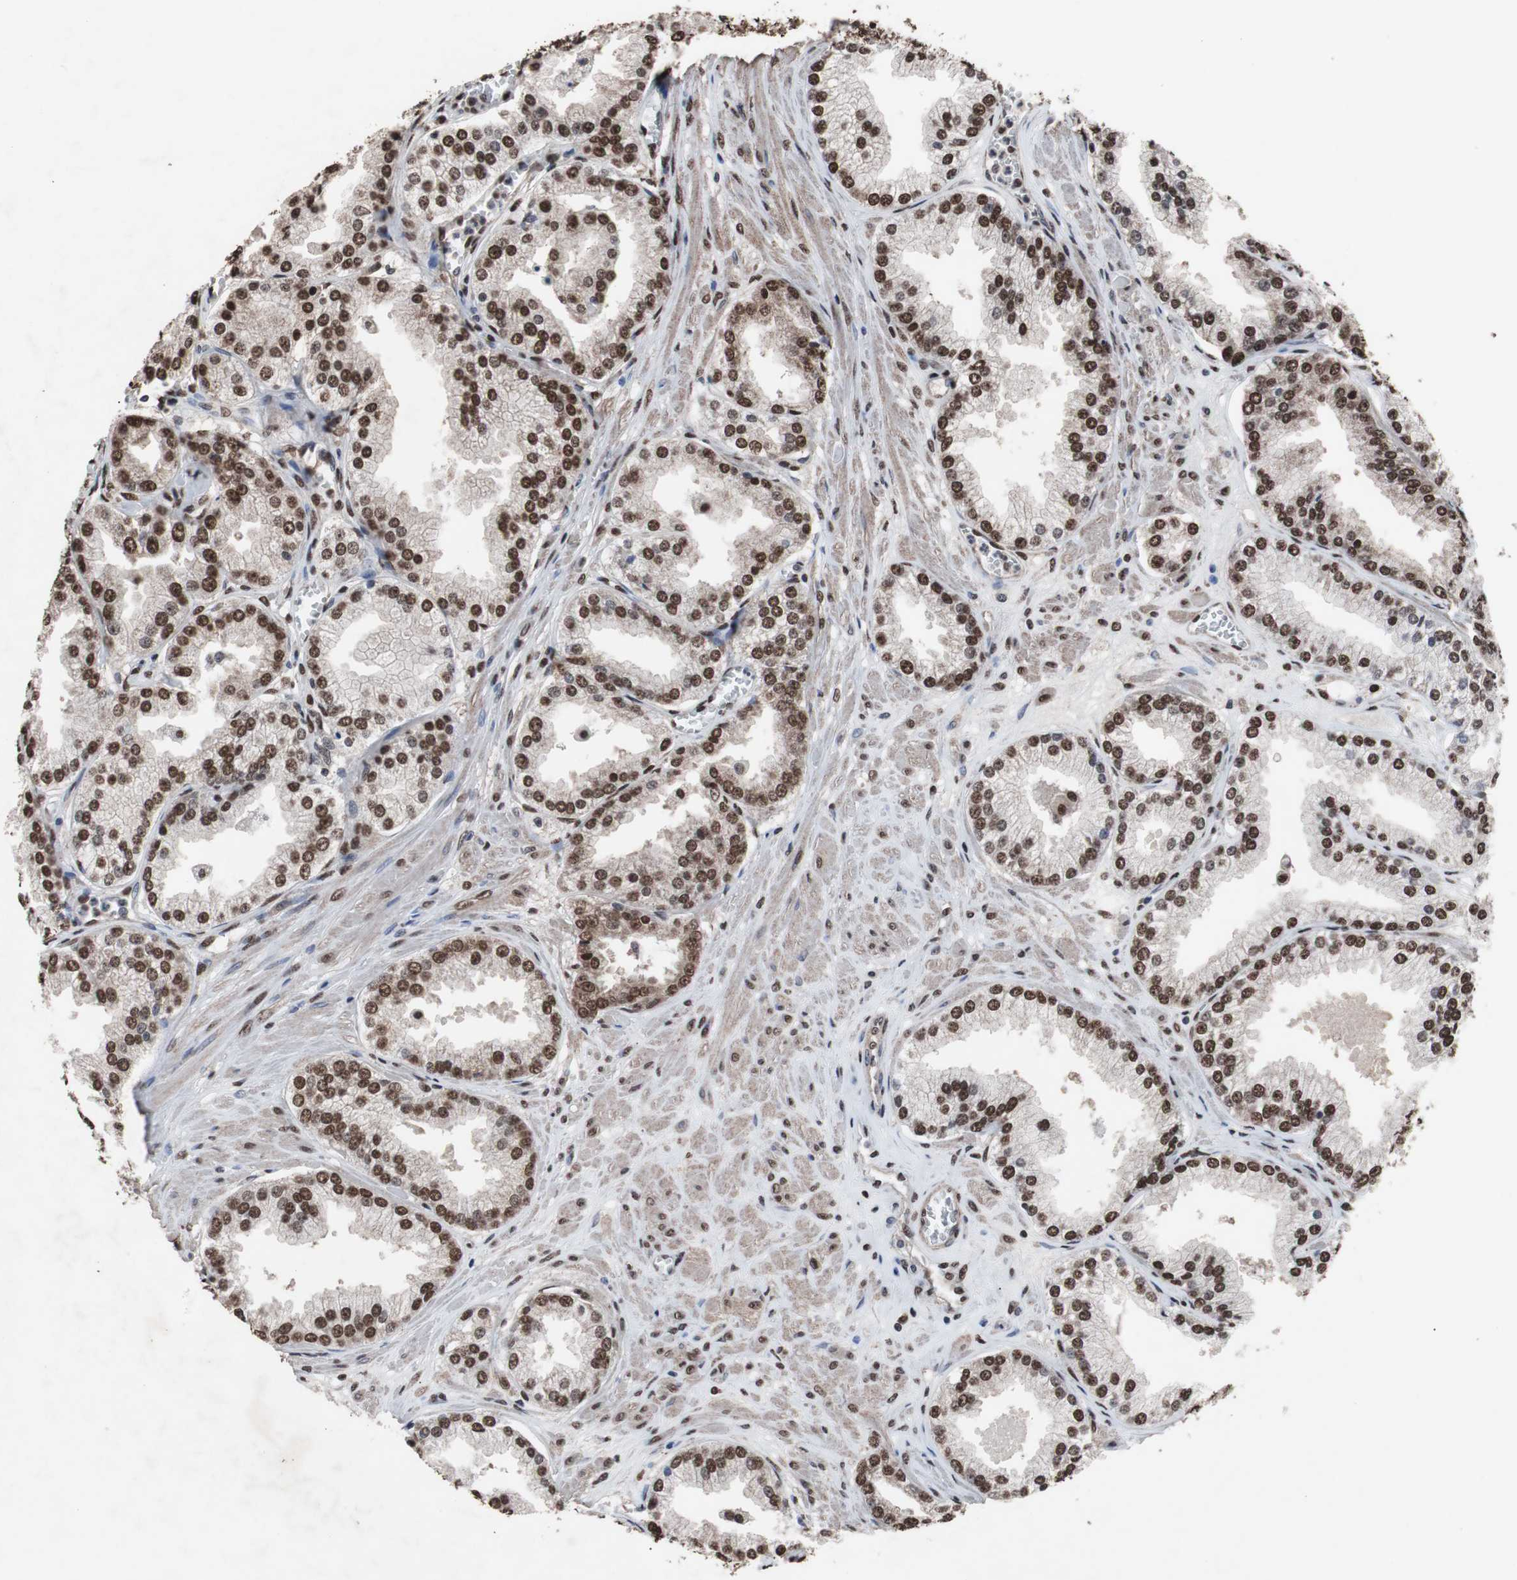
{"staining": {"intensity": "strong", "quantity": ">75%", "location": "nuclear"}, "tissue": "prostate cancer", "cell_type": "Tumor cells", "image_type": "cancer", "snomed": [{"axis": "morphology", "description": "Adenocarcinoma, High grade"}, {"axis": "topography", "description": "Prostate"}], "caption": "Prostate high-grade adenocarcinoma stained for a protein (brown) reveals strong nuclear positive expression in approximately >75% of tumor cells.", "gene": "MED27", "patient": {"sex": "male", "age": 61}}